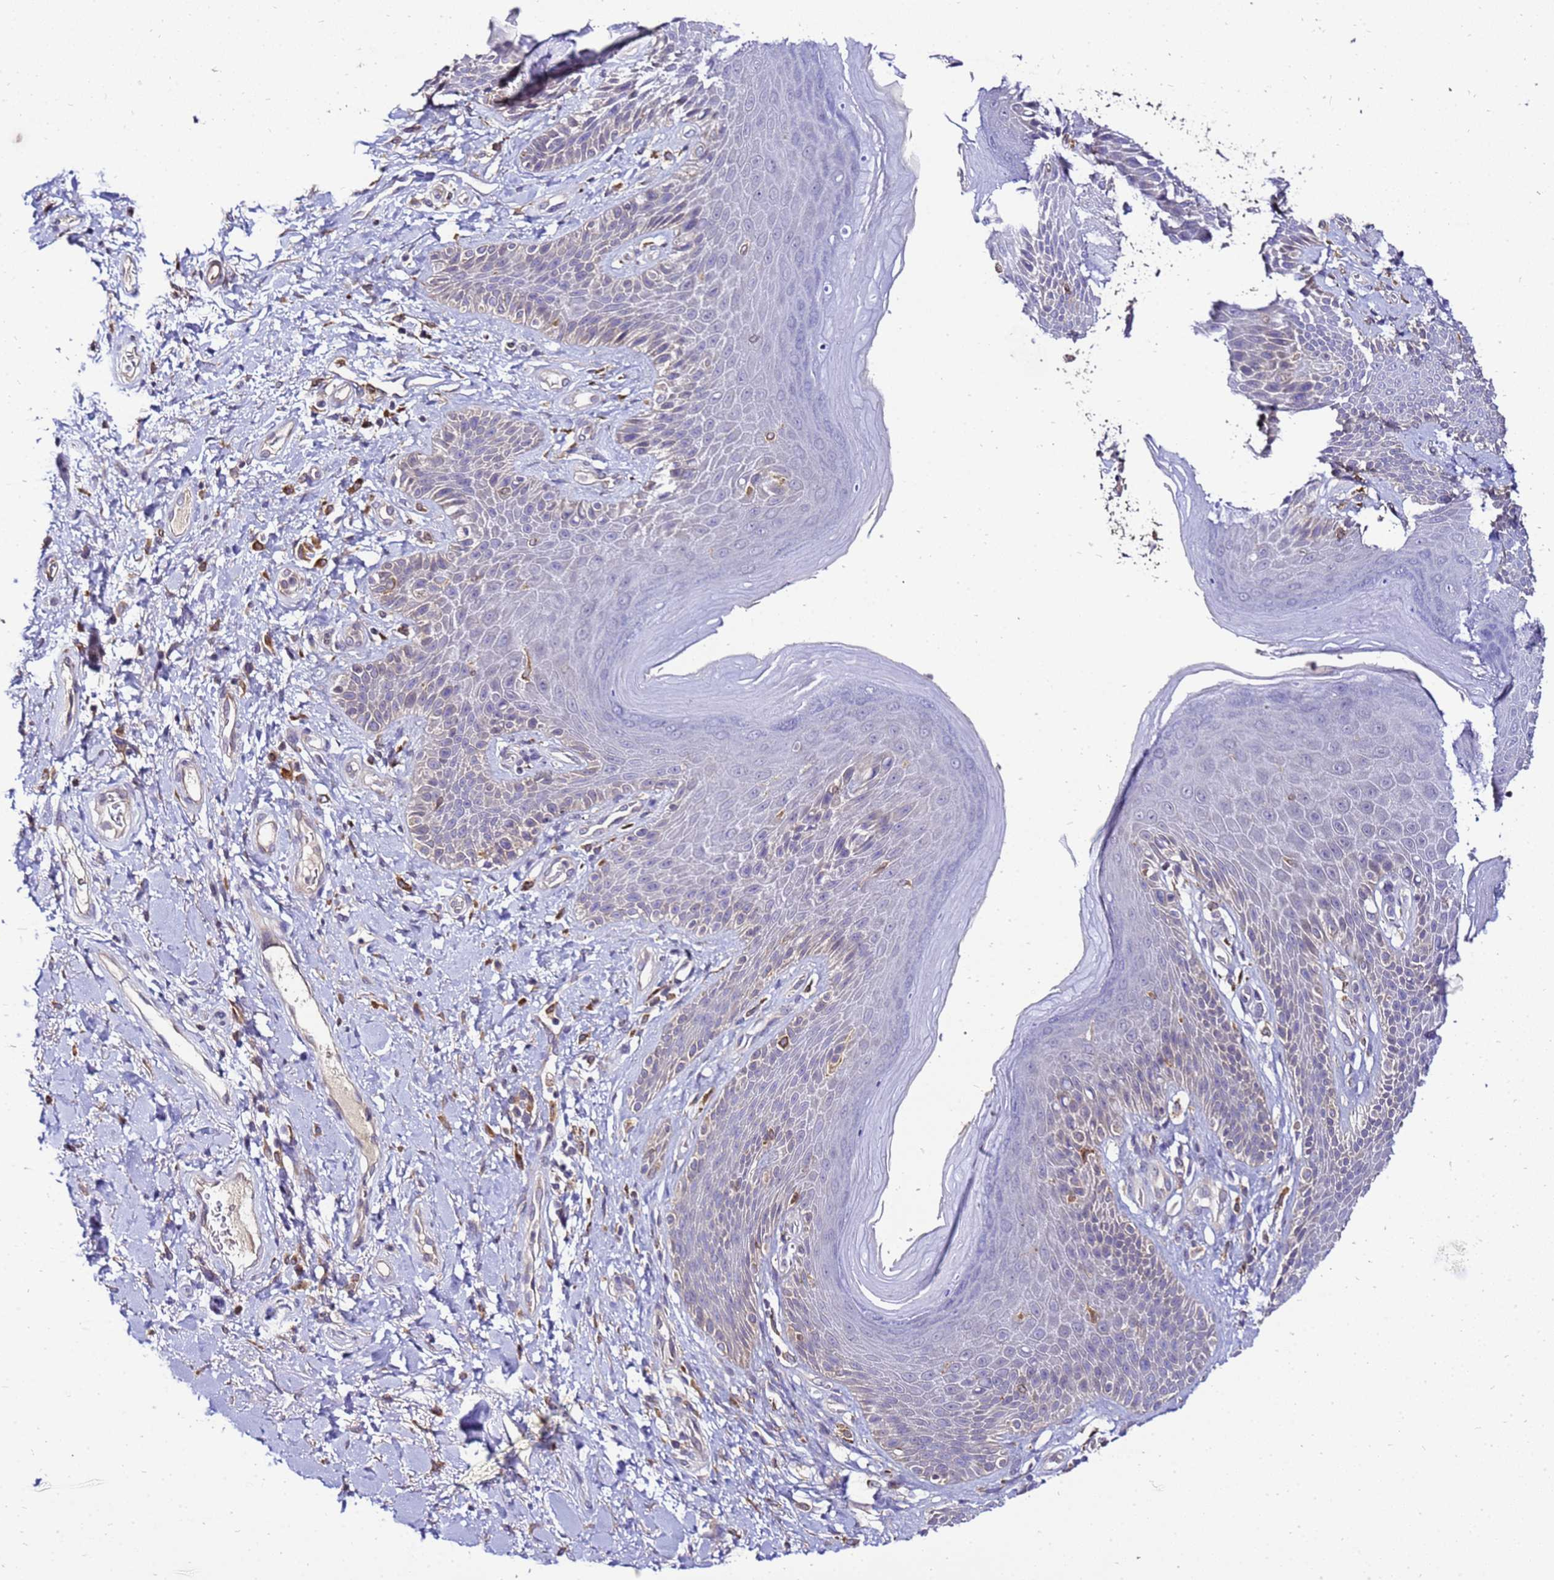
{"staining": {"intensity": "moderate", "quantity": "25%-75%", "location": "cytoplasmic/membranous"}, "tissue": "skin", "cell_type": "Epidermal cells", "image_type": "normal", "snomed": [{"axis": "morphology", "description": "Normal tissue, NOS"}, {"axis": "topography", "description": "Anal"}], "caption": "This is a histology image of IHC staining of benign skin, which shows moderate positivity in the cytoplasmic/membranous of epidermal cells.", "gene": "ADPGK", "patient": {"sex": "female", "age": 89}}